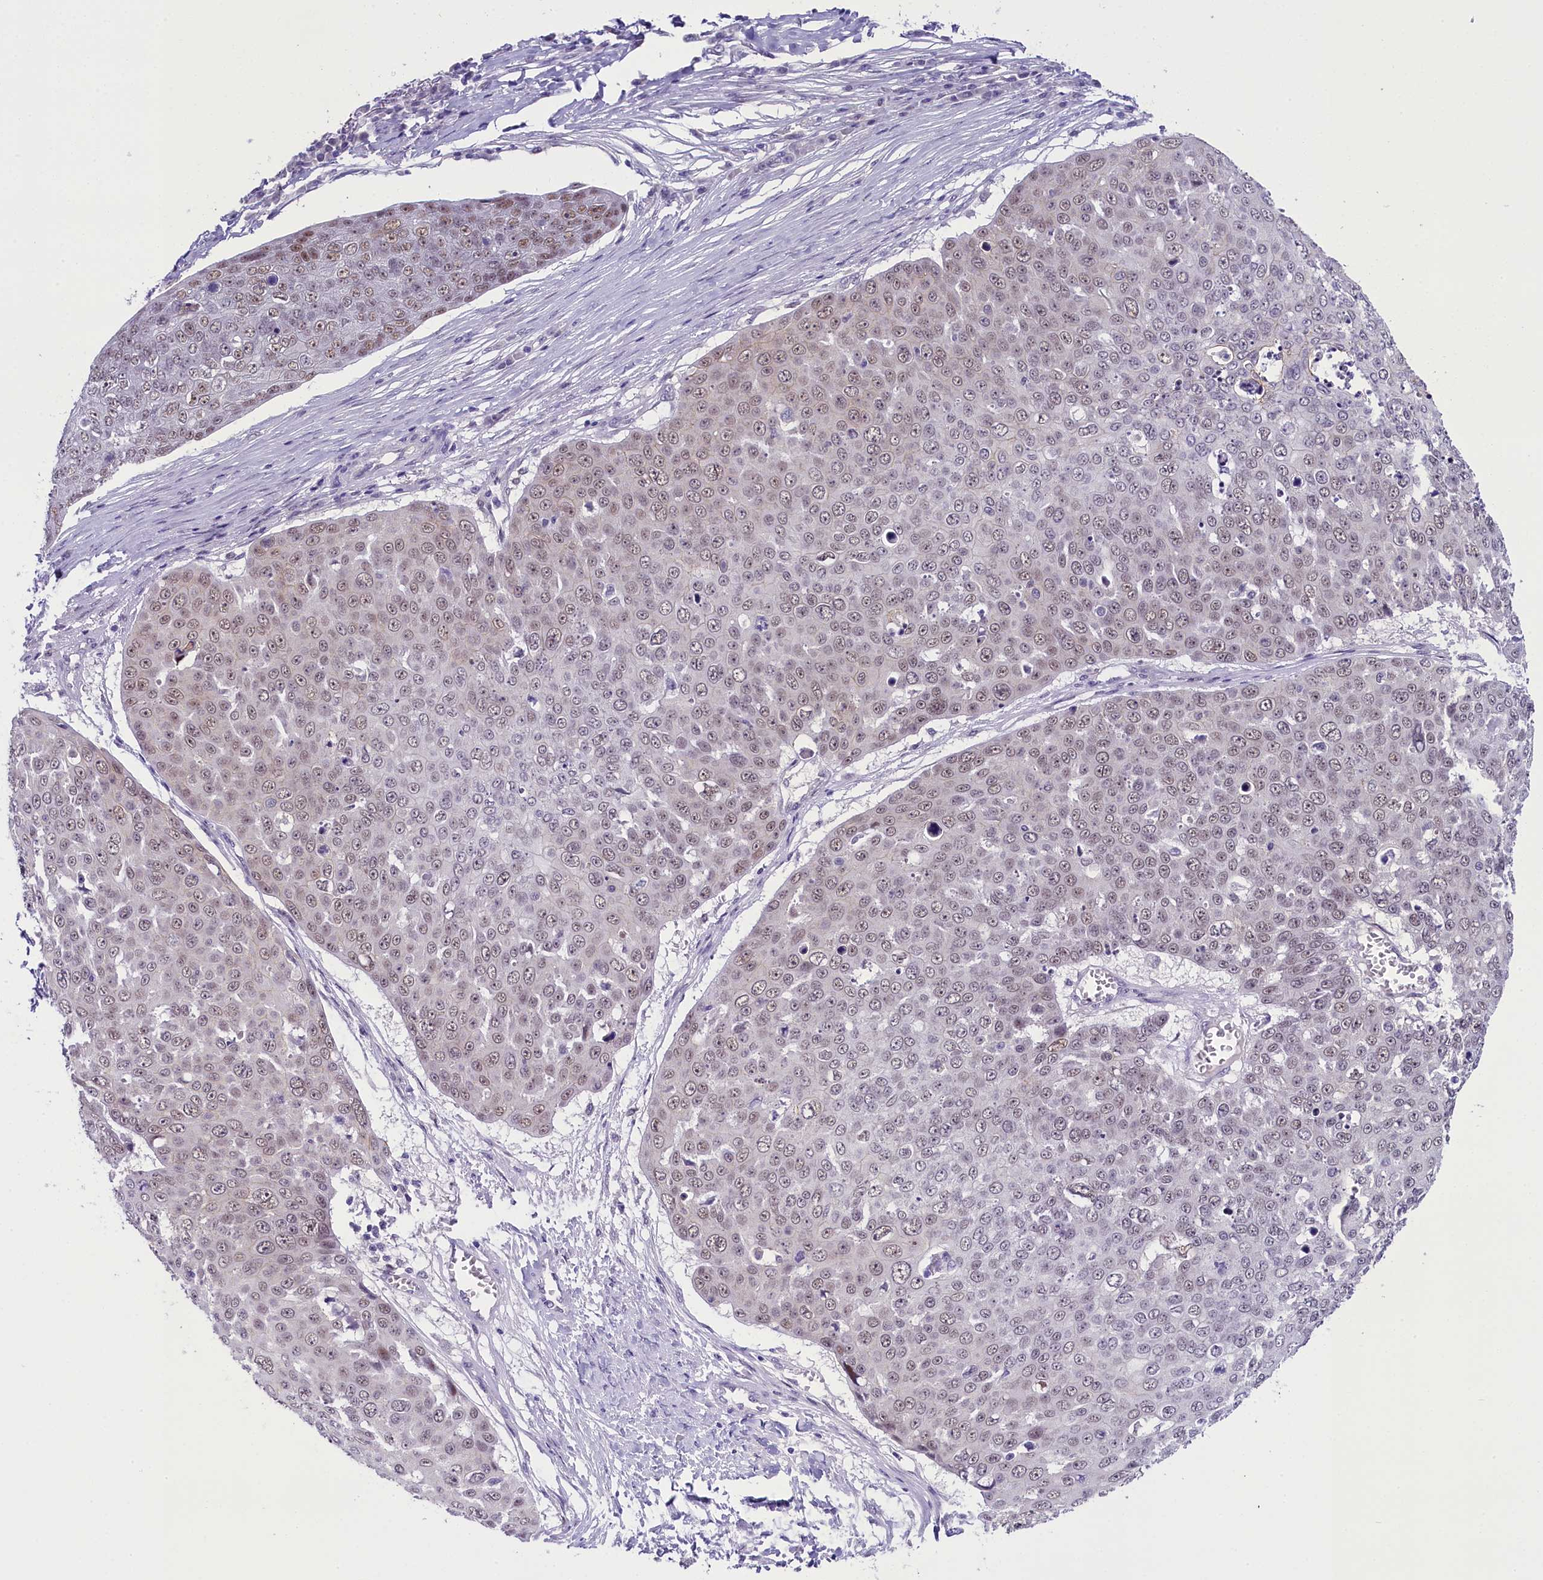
{"staining": {"intensity": "weak", "quantity": "25%-75%", "location": "nuclear"}, "tissue": "skin cancer", "cell_type": "Tumor cells", "image_type": "cancer", "snomed": [{"axis": "morphology", "description": "Squamous cell carcinoma, NOS"}, {"axis": "topography", "description": "Skin"}], "caption": "IHC (DAB (3,3'-diaminobenzidine)) staining of squamous cell carcinoma (skin) displays weak nuclear protein positivity in about 25%-75% of tumor cells.", "gene": "OSGEP", "patient": {"sex": "male", "age": 71}}